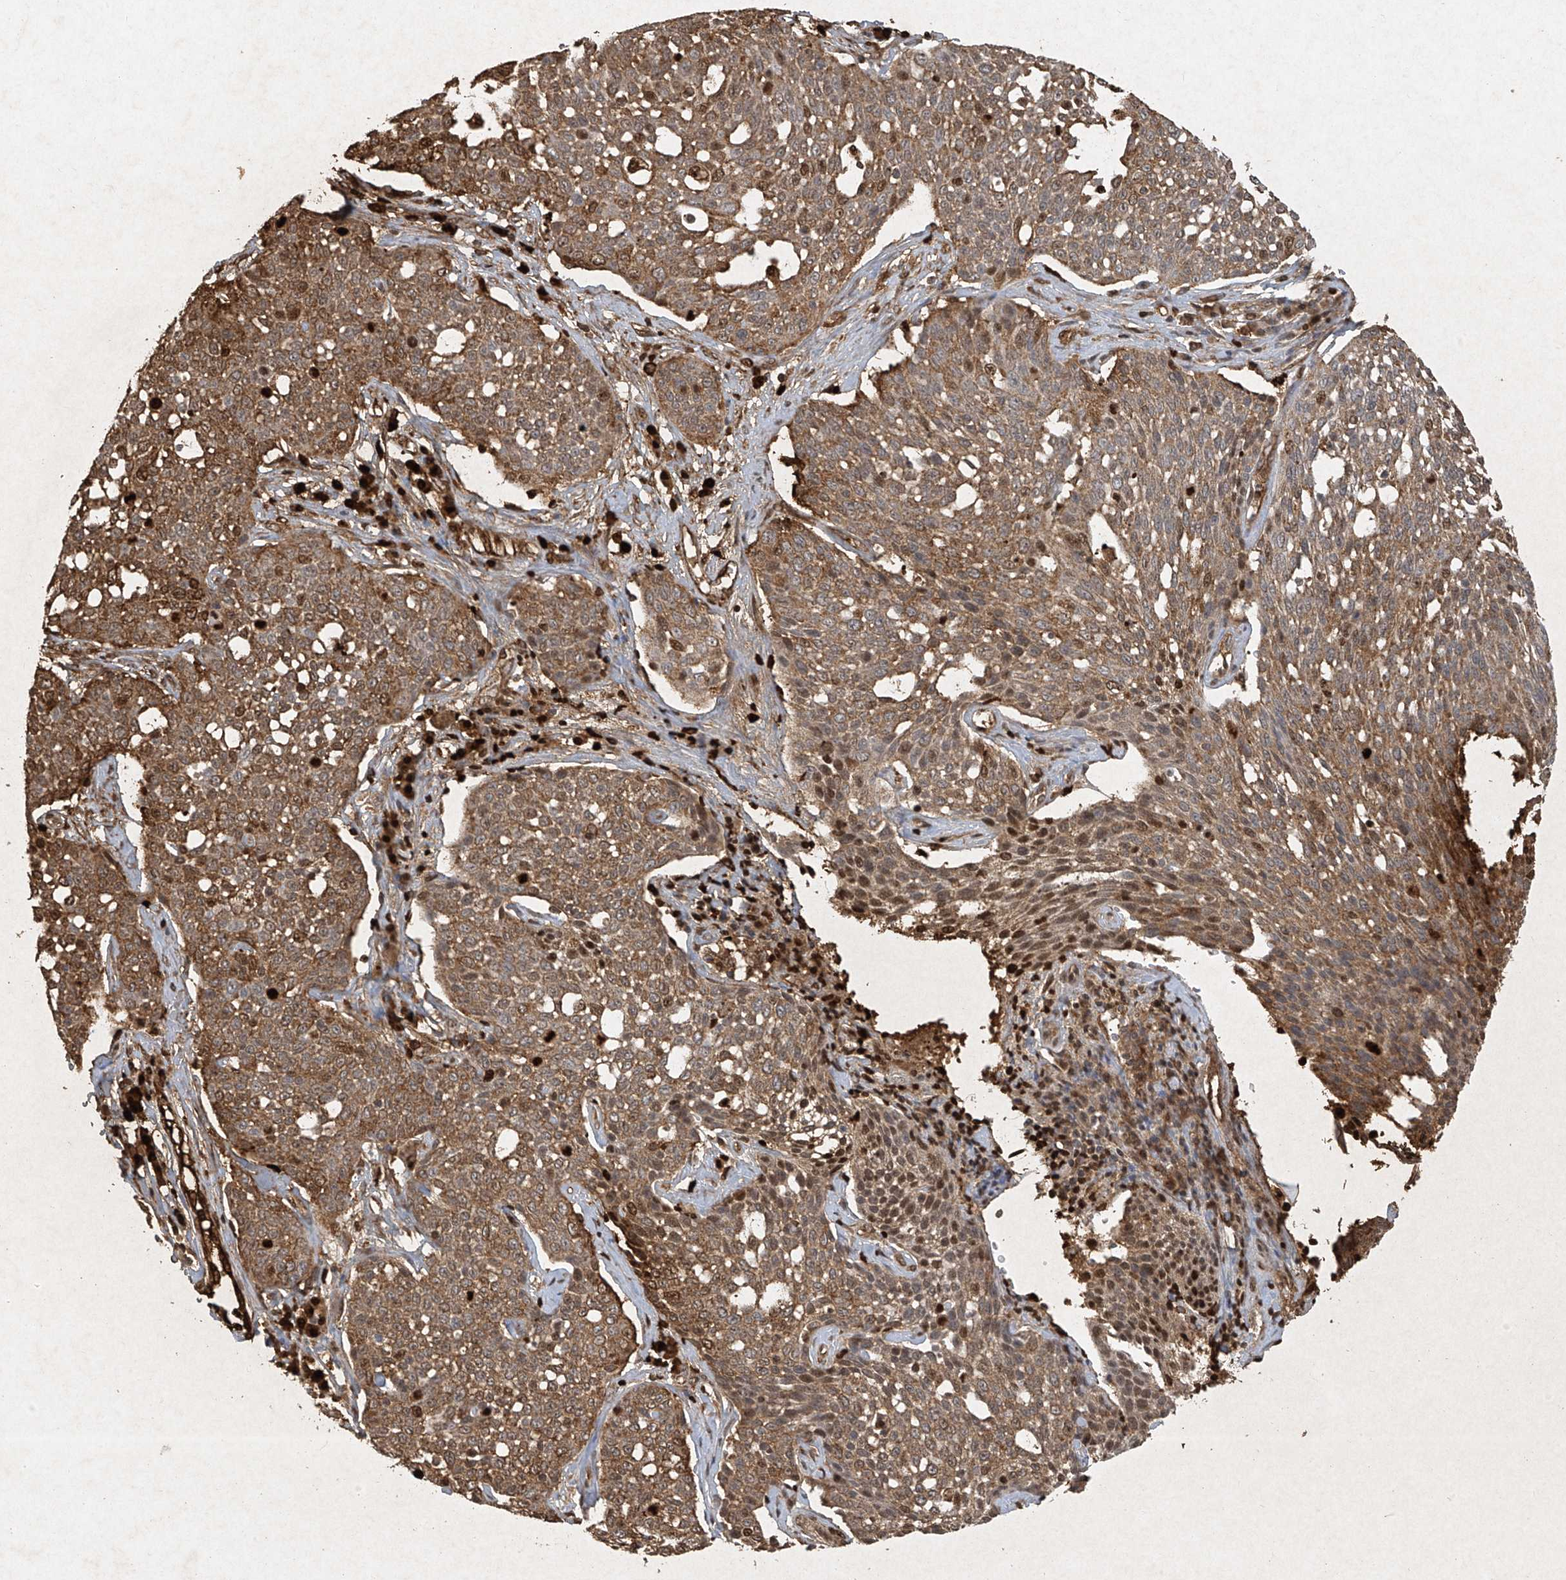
{"staining": {"intensity": "moderate", "quantity": ">75%", "location": "cytoplasmic/membranous,nuclear"}, "tissue": "cervical cancer", "cell_type": "Tumor cells", "image_type": "cancer", "snomed": [{"axis": "morphology", "description": "Squamous cell carcinoma, NOS"}, {"axis": "topography", "description": "Cervix"}], "caption": "Immunohistochemical staining of cervical squamous cell carcinoma exhibits moderate cytoplasmic/membranous and nuclear protein staining in about >75% of tumor cells.", "gene": "ATRIP", "patient": {"sex": "female", "age": 34}}